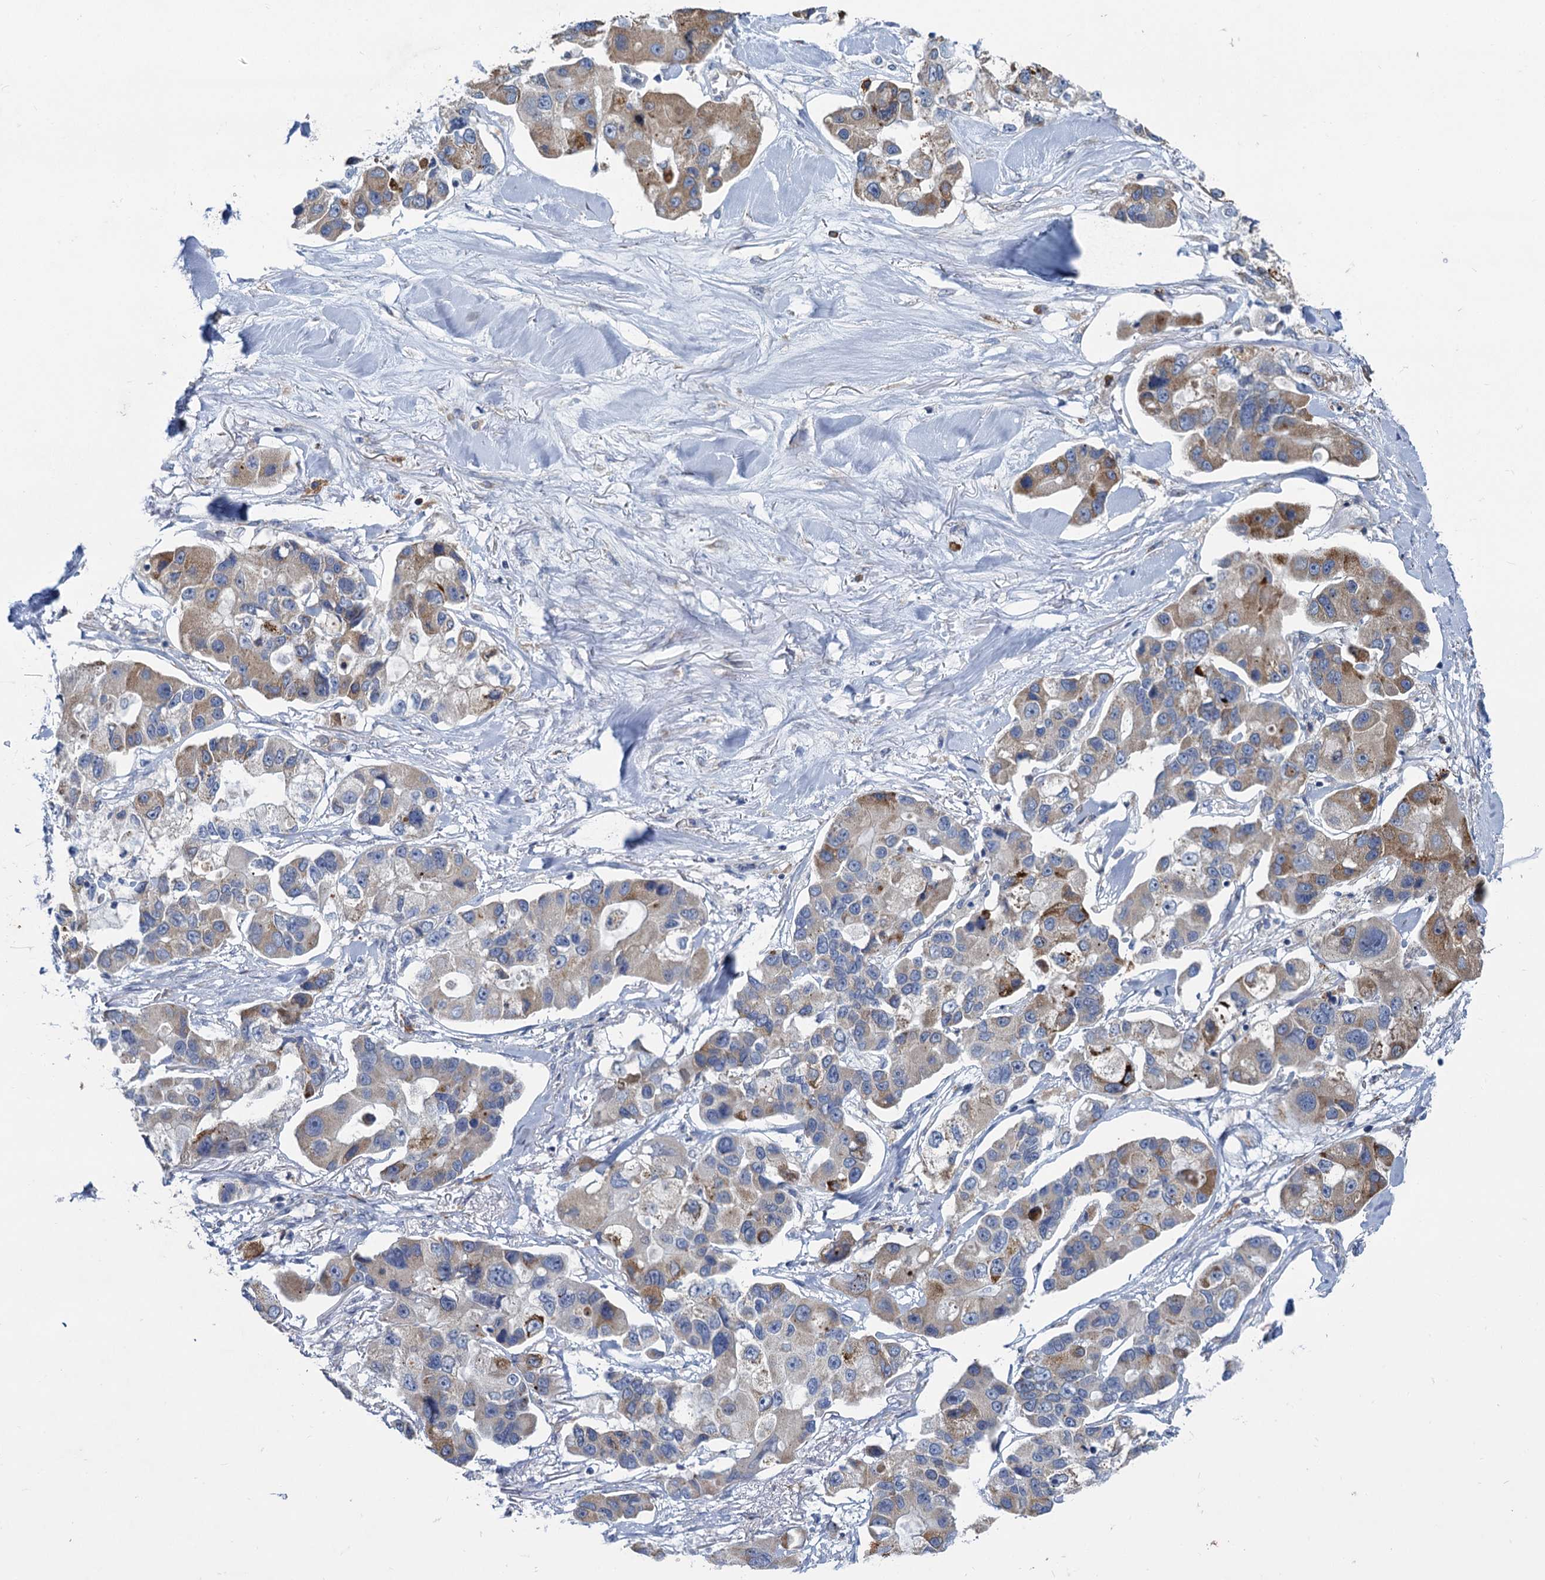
{"staining": {"intensity": "moderate", "quantity": "<25%", "location": "cytoplasmic/membranous"}, "tissue": "lung cancer", "cell_type": "Tumor cells", "image_type": "cancer", "snomed": [{"axis": "morphology", "description": "Adenocarcinoma, NOS"}, {"axis": "topography", "description": "Lung"}], "caption": "A histopathology image of lung cancer stained for a protein exhibits moderate cytoplasmic/membranous brown staining in tumor cells.", "gene": "PRSS35", "patient": {"sex": "female", "age": 54}}